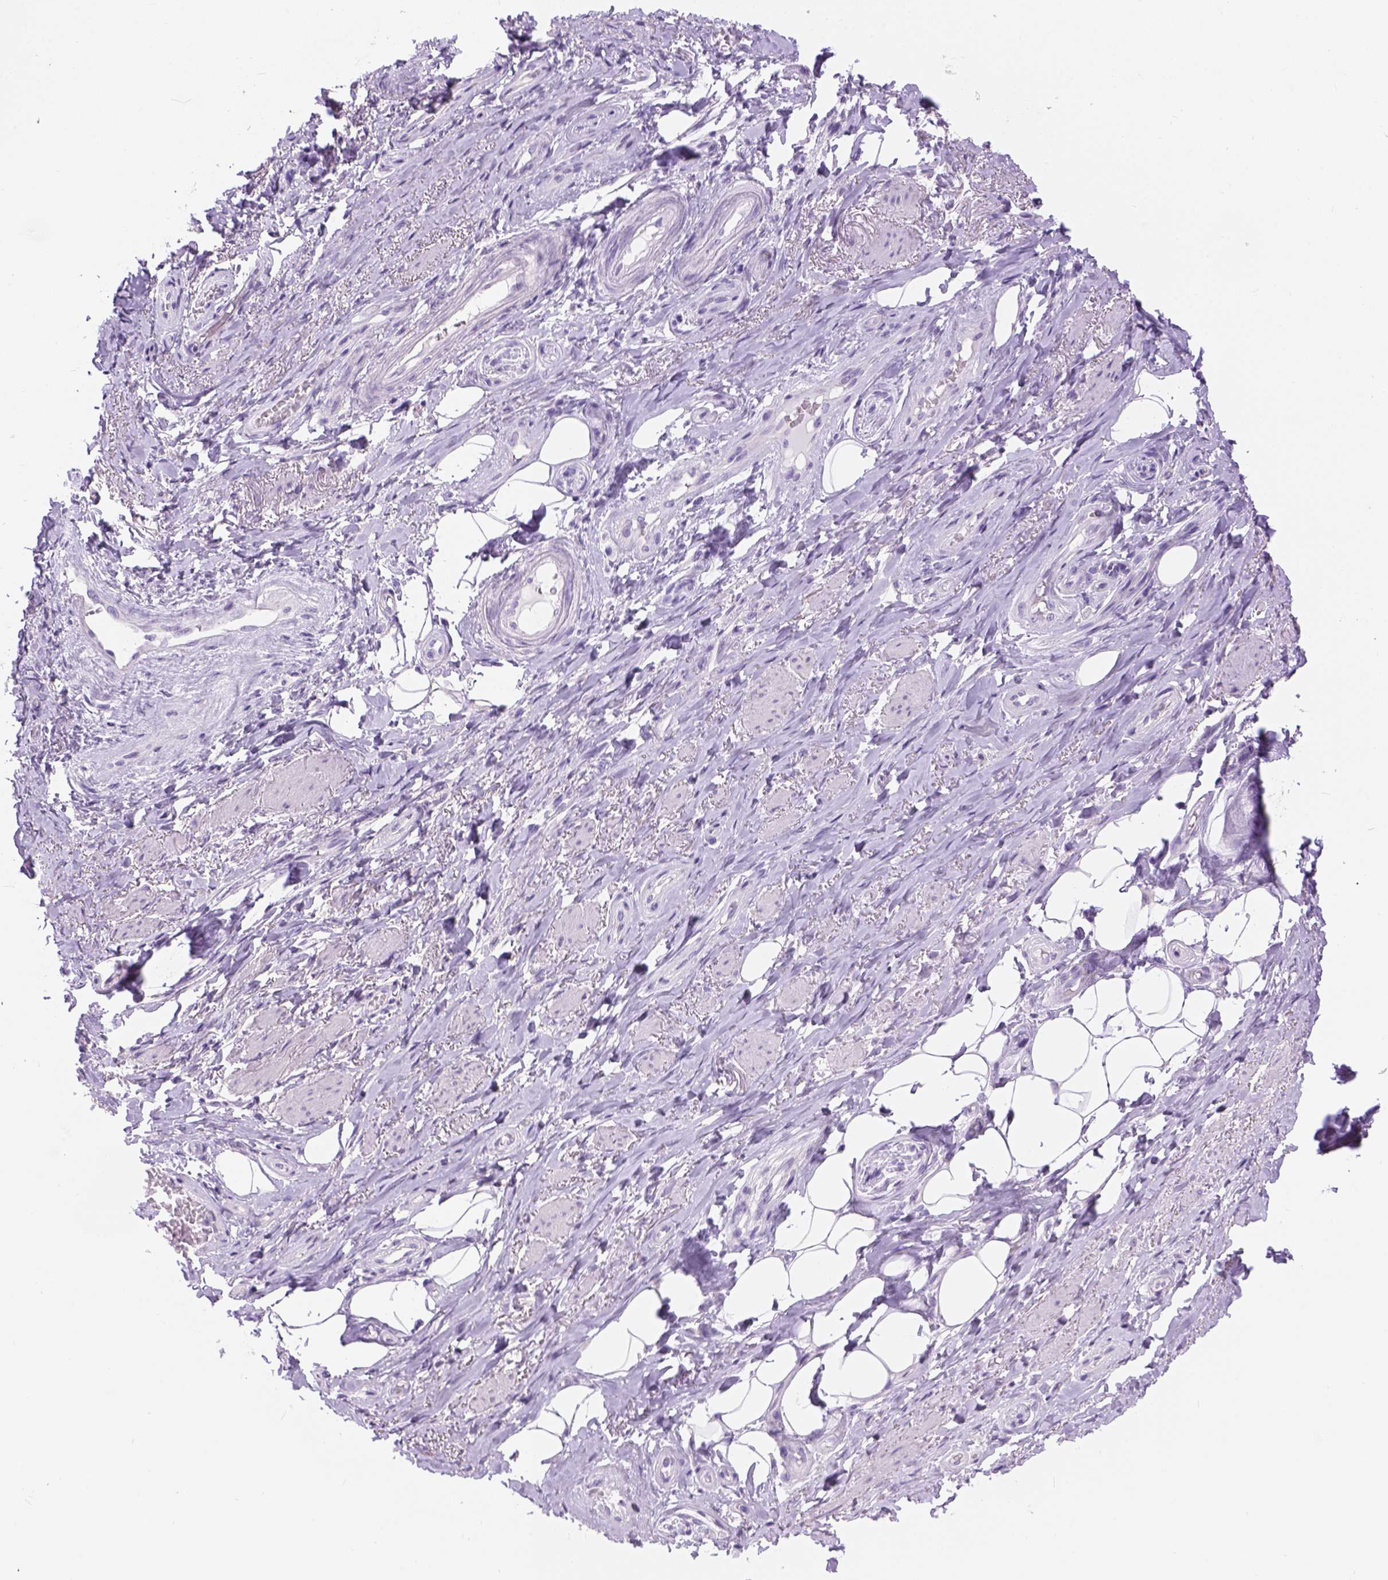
{"staining": {"intensity": "negative", "quantity": "none", "location": "none"}, "tissue": "adipose tissue", "cell_type": "Adipocytes", "image_type": "normal", "snomed": [{"axis": "morphology", "description": "Normal tissue, NOS"}, {"axis": "topography", "description": "Anal"}, {"axis": "topography", "description": "Peripheral nerve tissue"}], "caption": "High magnification brightfield microscopy of unremarkable adipose tissue stained with DAB (brown) and counterstained with hematoxylin (blue): adipocytes show no significant expression. Brightfield microscopy of immunohistochemistry (IHC) stained with DAB (3,3'-diaminobenzidine) (brown) and hematoxylin (blue), captured at high magnification.", "gene": "TMEM38A", "patient": {"sex": "male", "age": 53}}